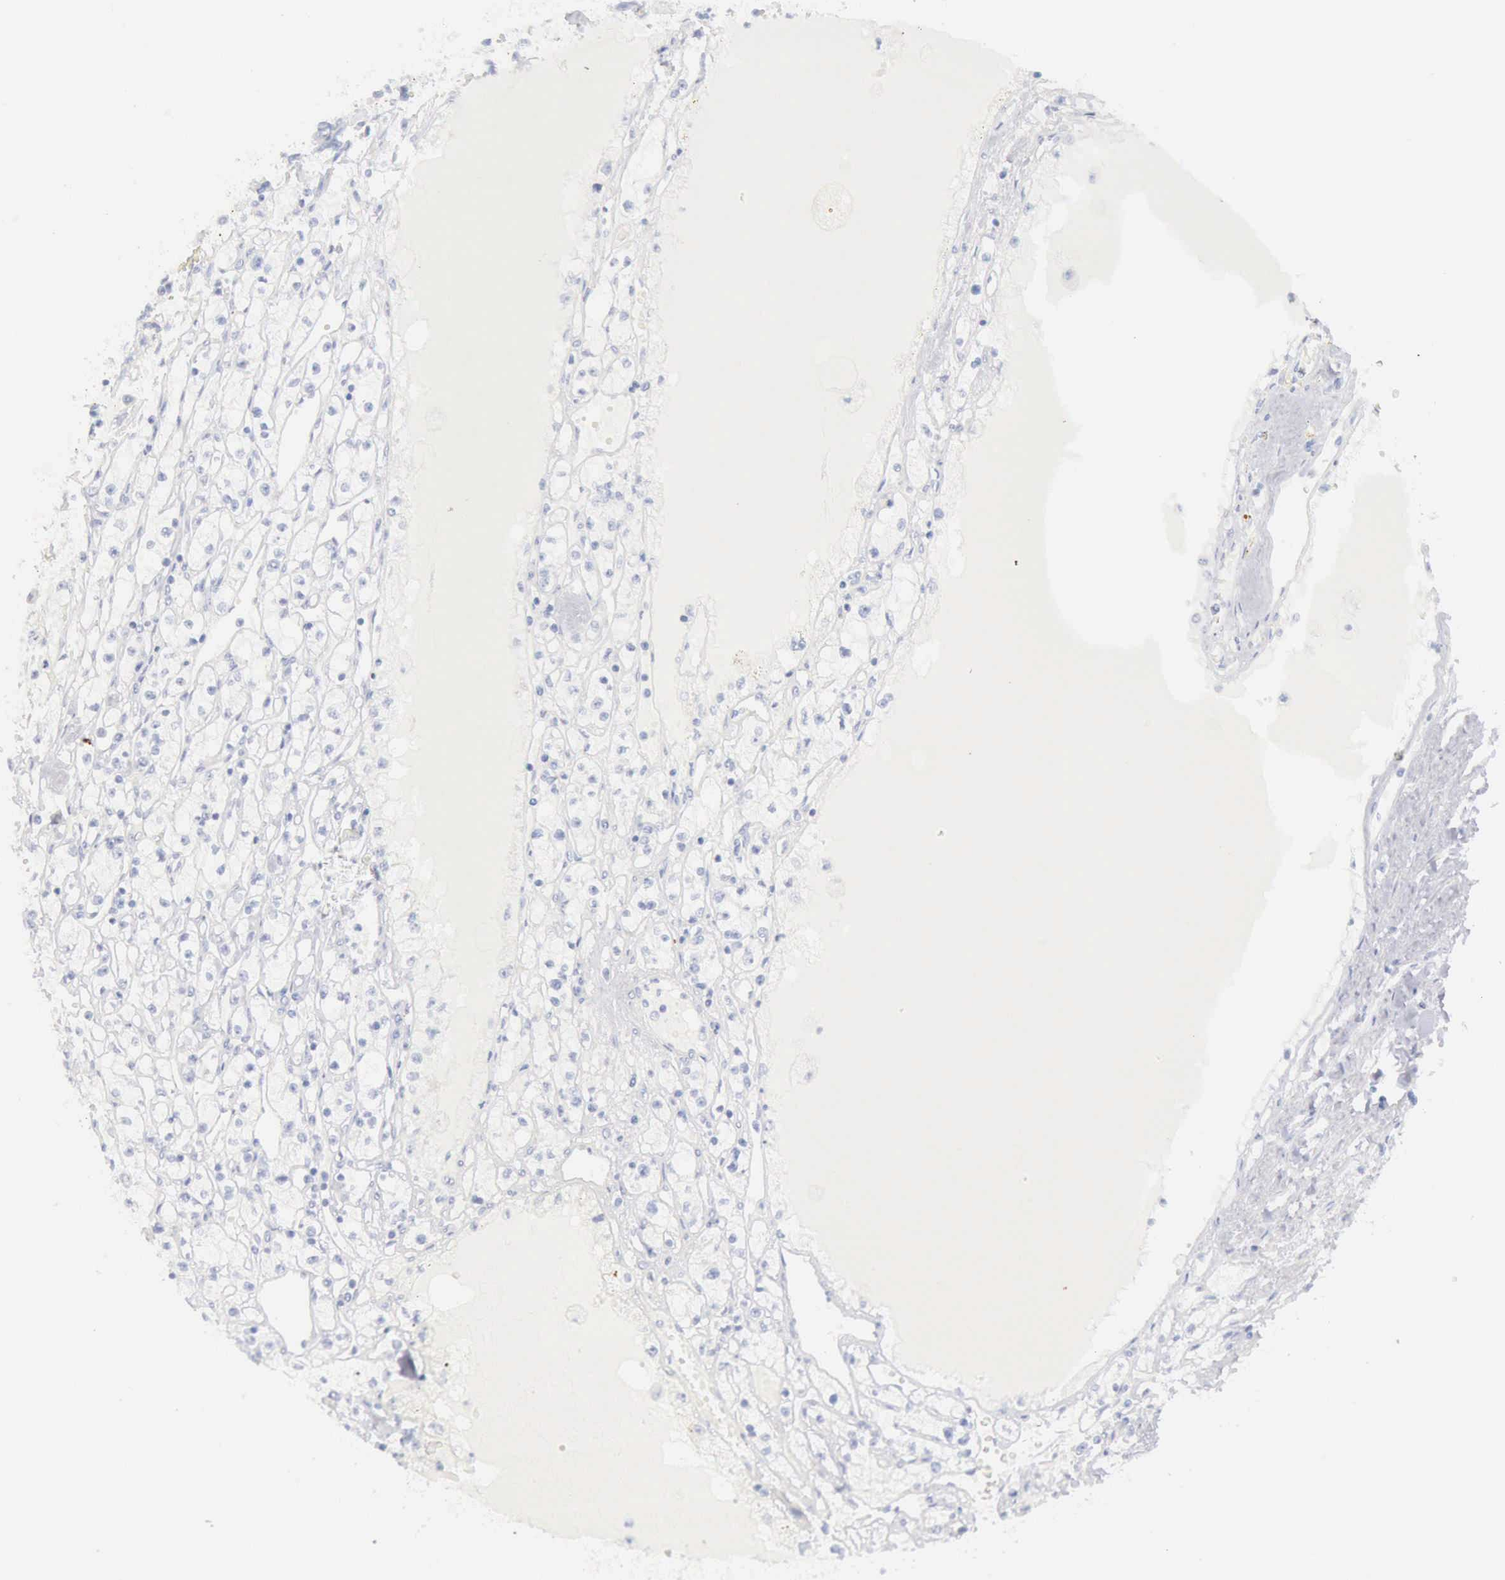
{"staining": {"intensity": "negative", "quantity": "none", "location": "none"}, "tissue": "renal cancer", "cell_type": "Tumor cells", "image_type": "cancer", "snomed": [{"axis": "morphology", "description": "Adenocarcinoma, NOS"}, {"axis": "topography", "description": "Kidney"}], "caption": "Immunohistochemical staining of renal cancer (adenocarcinoma) displays no significant expression in tumor cells.", "gene": "KRT10", "patient": {"sex": "male", "age": 56}}